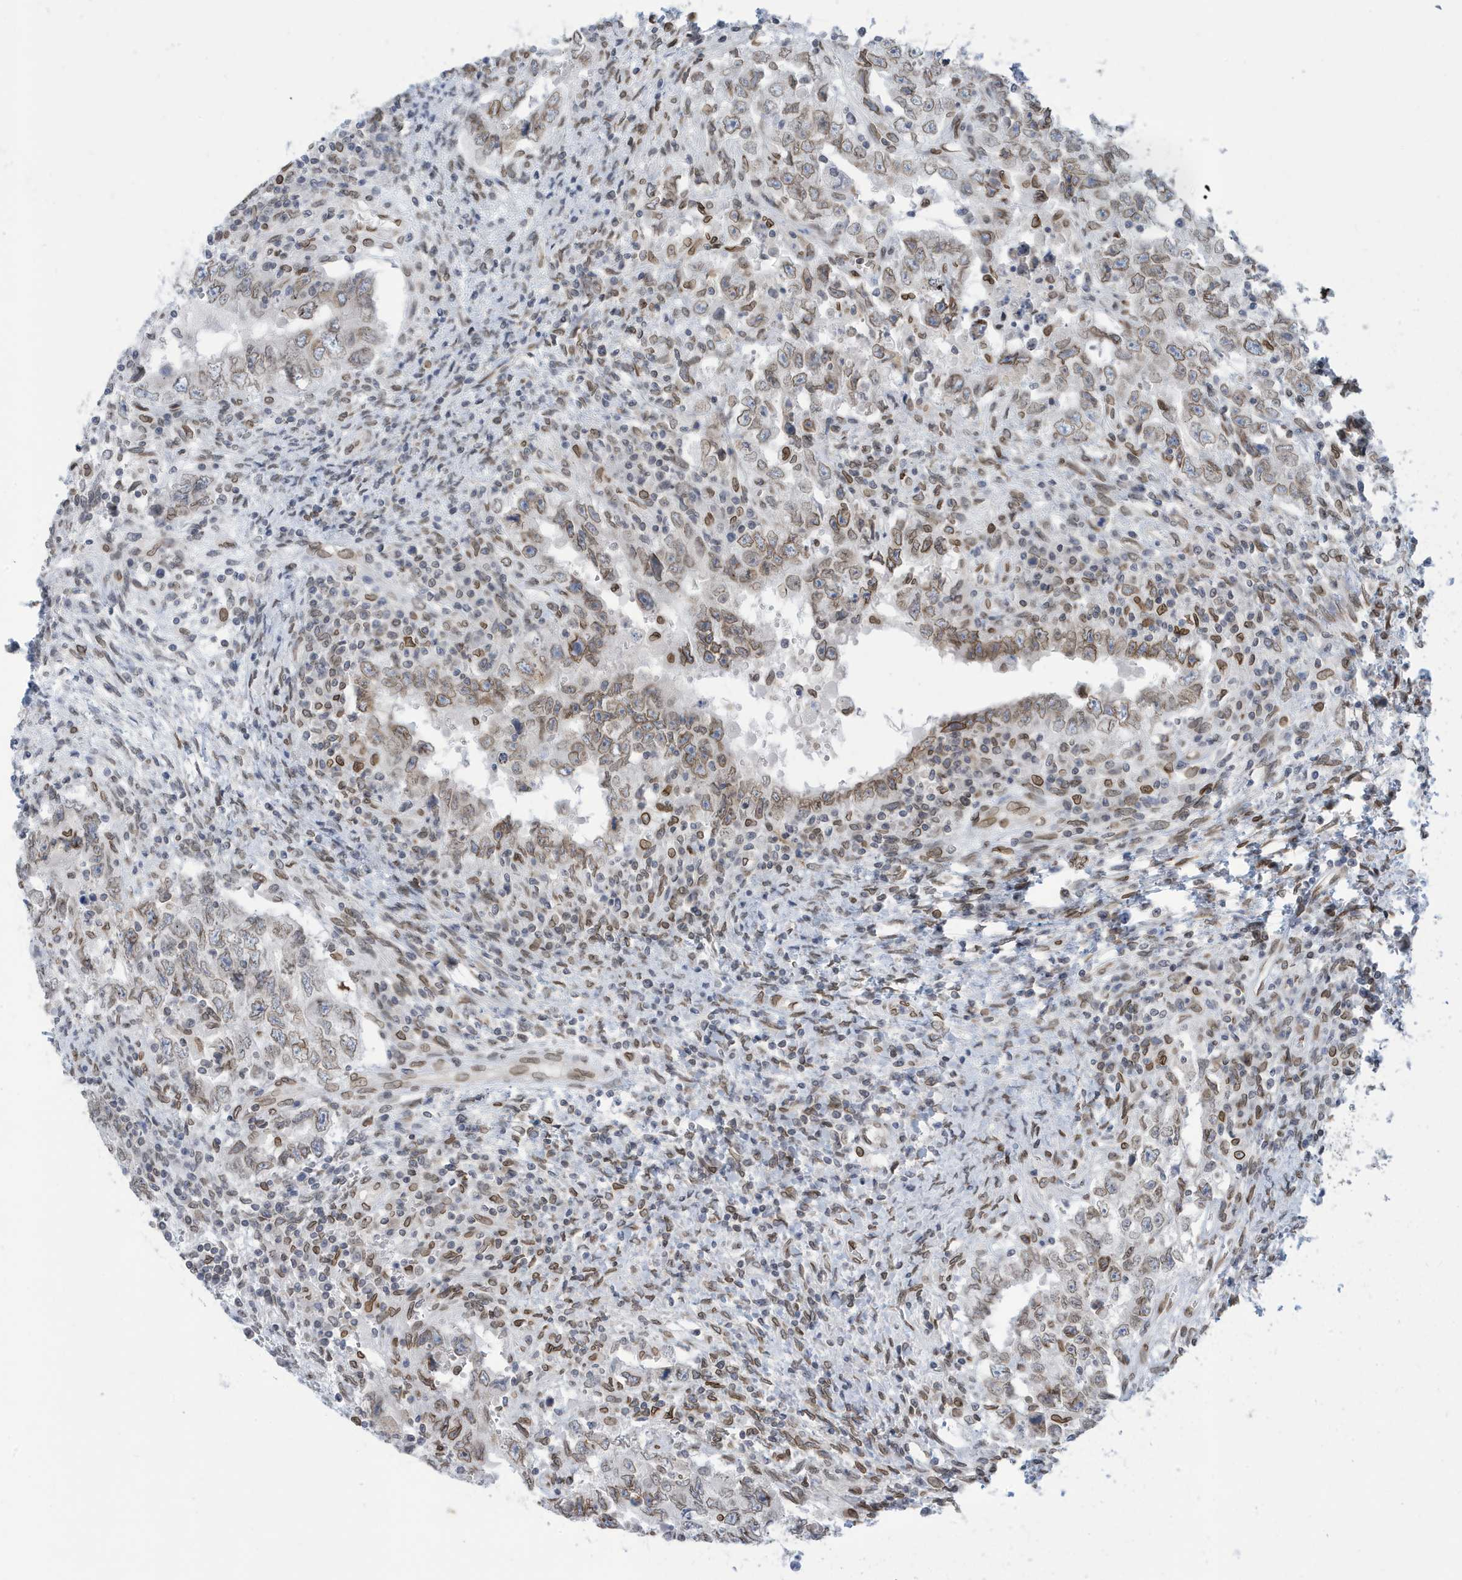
{"staining": {"intensity": "moderate", "quantity": ">75%", "location": "cytoplasmic/membranous,nuclear"}, "tissue": "testis cancer", "cell_type": "Tumor cells", "image_type": "cancer", "snomed": [{"axis": "morphology", "description": "Carcinoma, Embryonal, NOS"}, {"axis": "topography", "description": "Testis"}], "caption": "IHC histopathology image of neoplastic tissue: embryonal carcinoma (testis) stained using immunohistochemistry (IHC) shows medium levels of moderate protein expression localized specifically in the cytoplasmic/membranous and nuclear of tumor cells, appearing as a cytoplasmic/membranous and nuclear brown color.", "gene": "PCYT1A", "patient": {"sex": "male", "age": 26}}